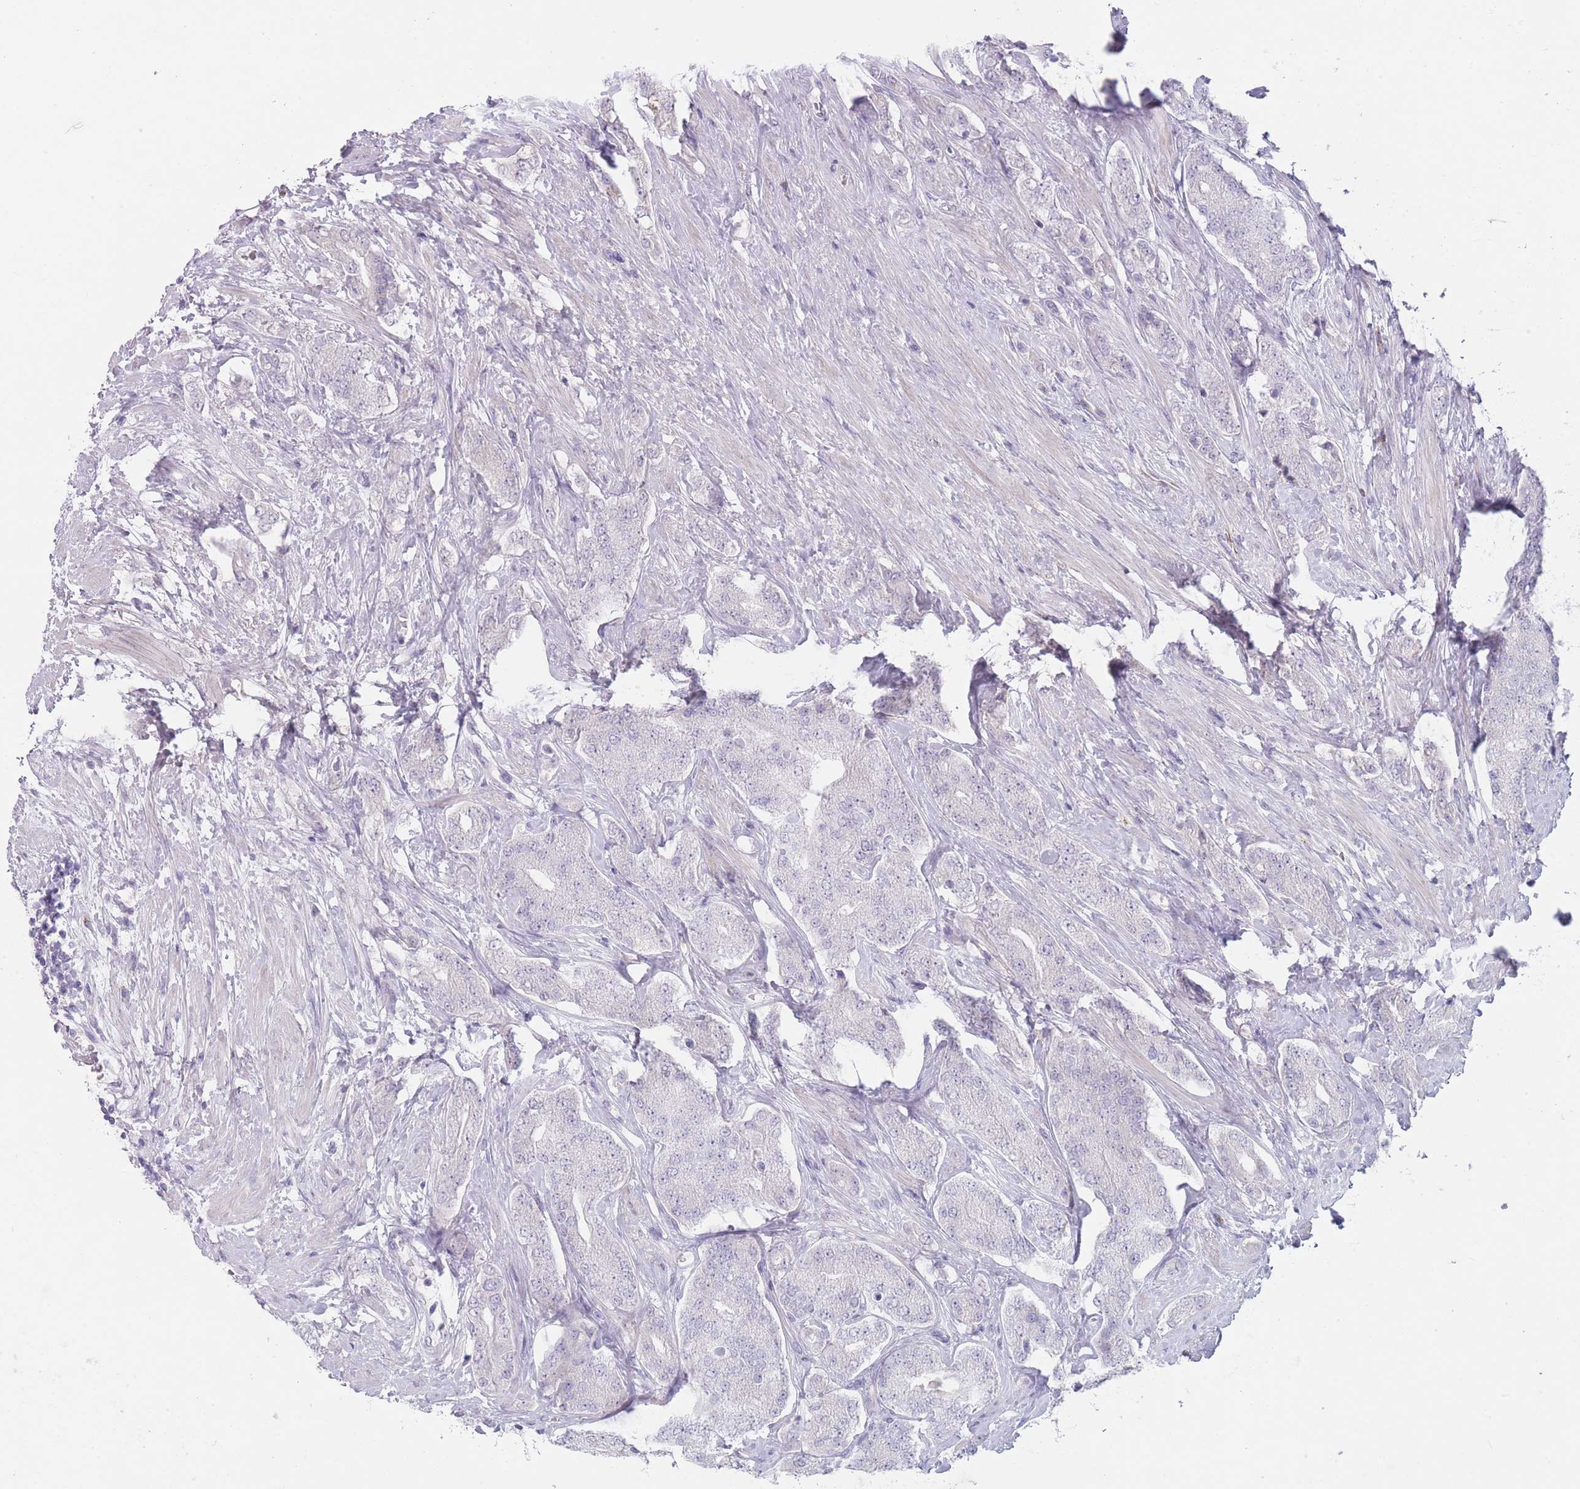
{"staining": {"intensity": "negative", "quantity": "none", "location": "none"}, "tissue": "prostate cancer", "cell_type": "Tumor cells", "image_type": "cancer", "snomed": [{"axis": "morphology", "description": "Adenocarcinoma, High grade"}, {"axis": "topography", "description": "Prostate"}], "caption": "Tumor cells show no significant positivity in prostate cancer.", "gene": "PAIP2B", "patient": {"sex": "male", "age": 71}}